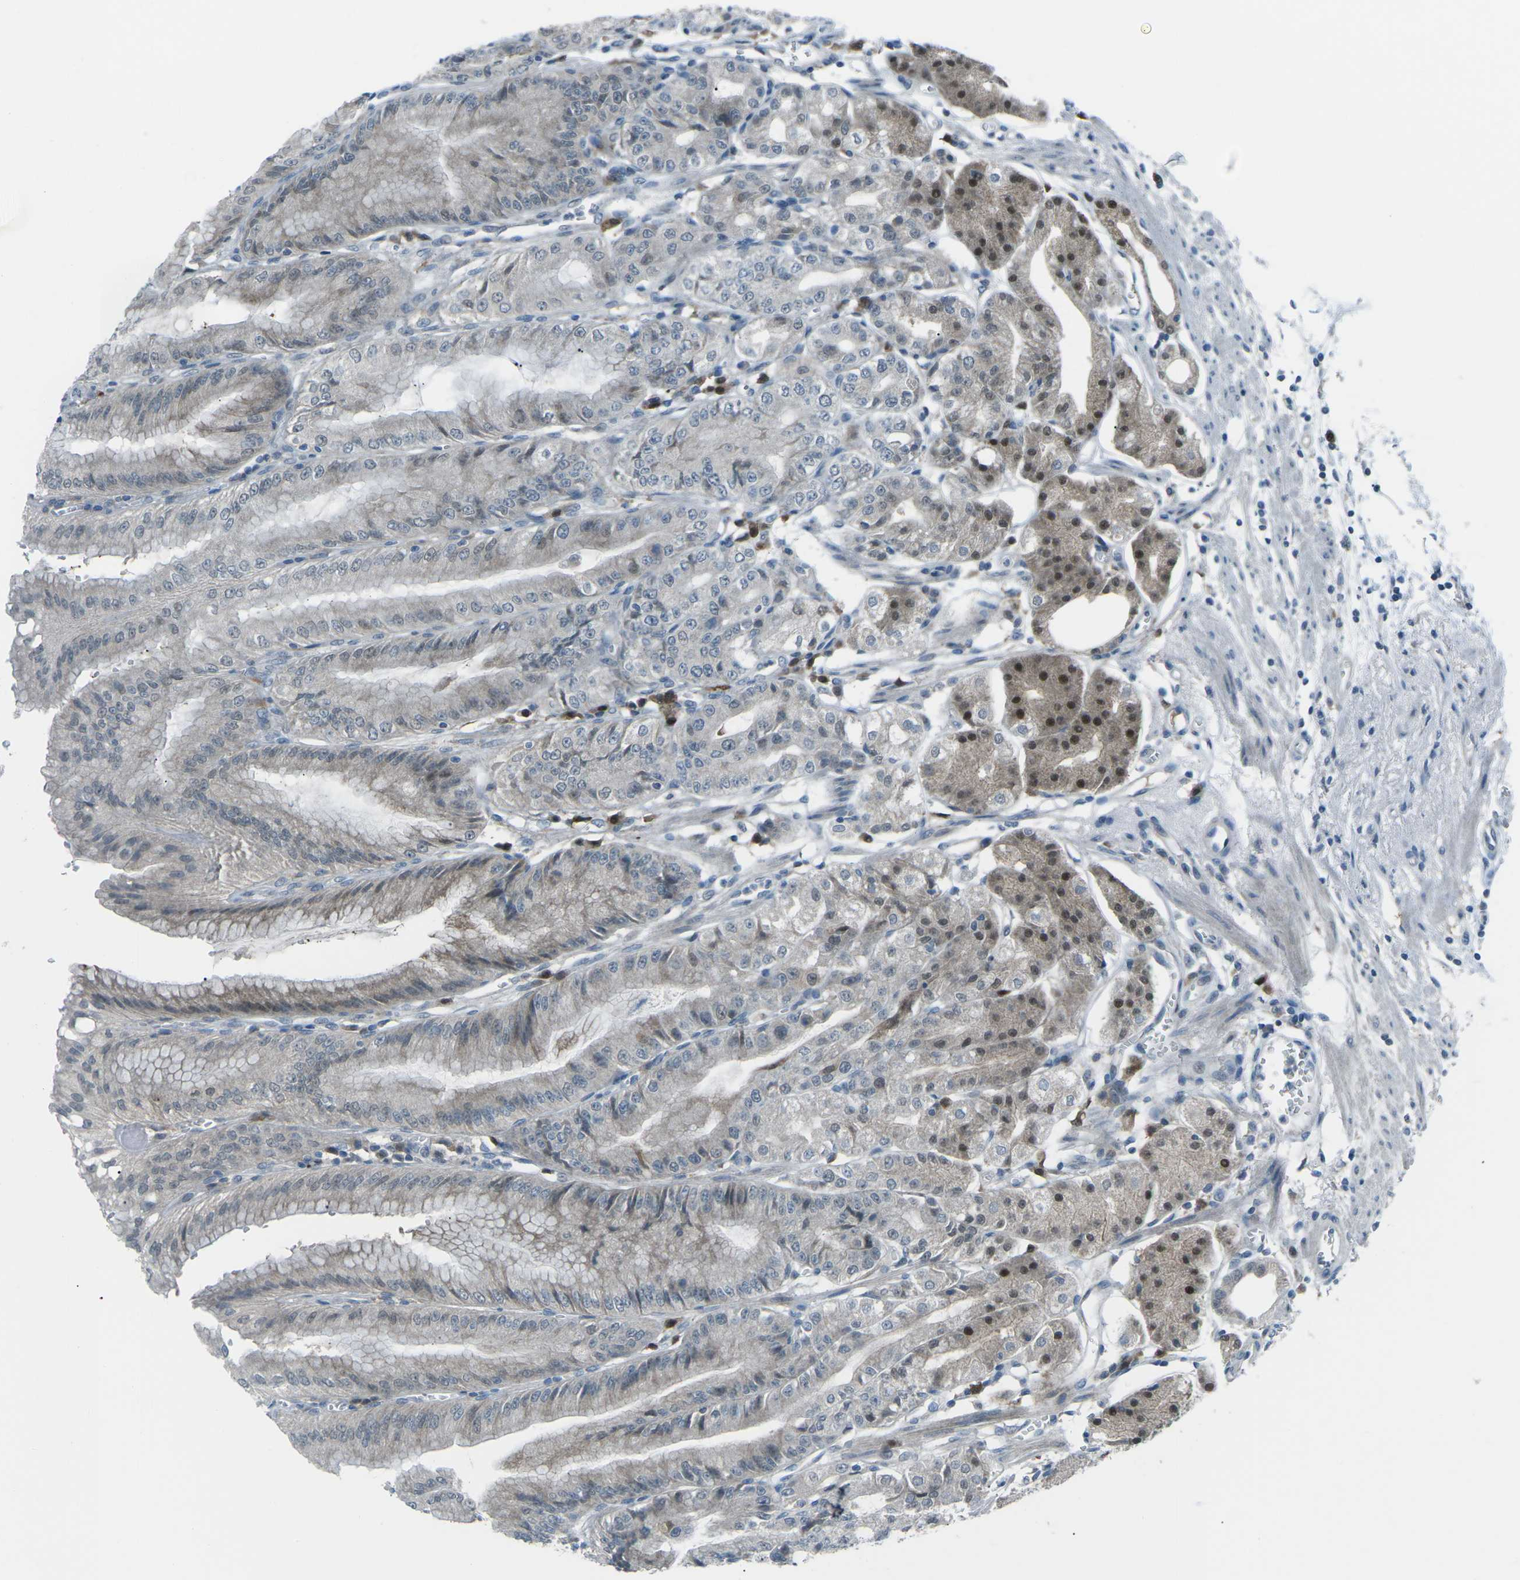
{"staining": {"intensity": "moderate", "quantity": "25%-75%", "location": "cytoplasmic/membranous,nuclear"}, "tissue": "stomach", "cell_type": "Glandular cells", "image_type": "normal", "snomed": [{"axis": "morphology", "description": "Normal tissue, NOS"}, {"axis": "topography", "description": "Stomach, lower"}], "caption": "Benign stomach demonstrates moderate cytoplasmic/membranous,nuclear positivity in about 25%-75% of glandular cells, visualized by immunohistochemistry.", "gene": "PRKCA", "patient": {"sex": "male", "age": 71}}